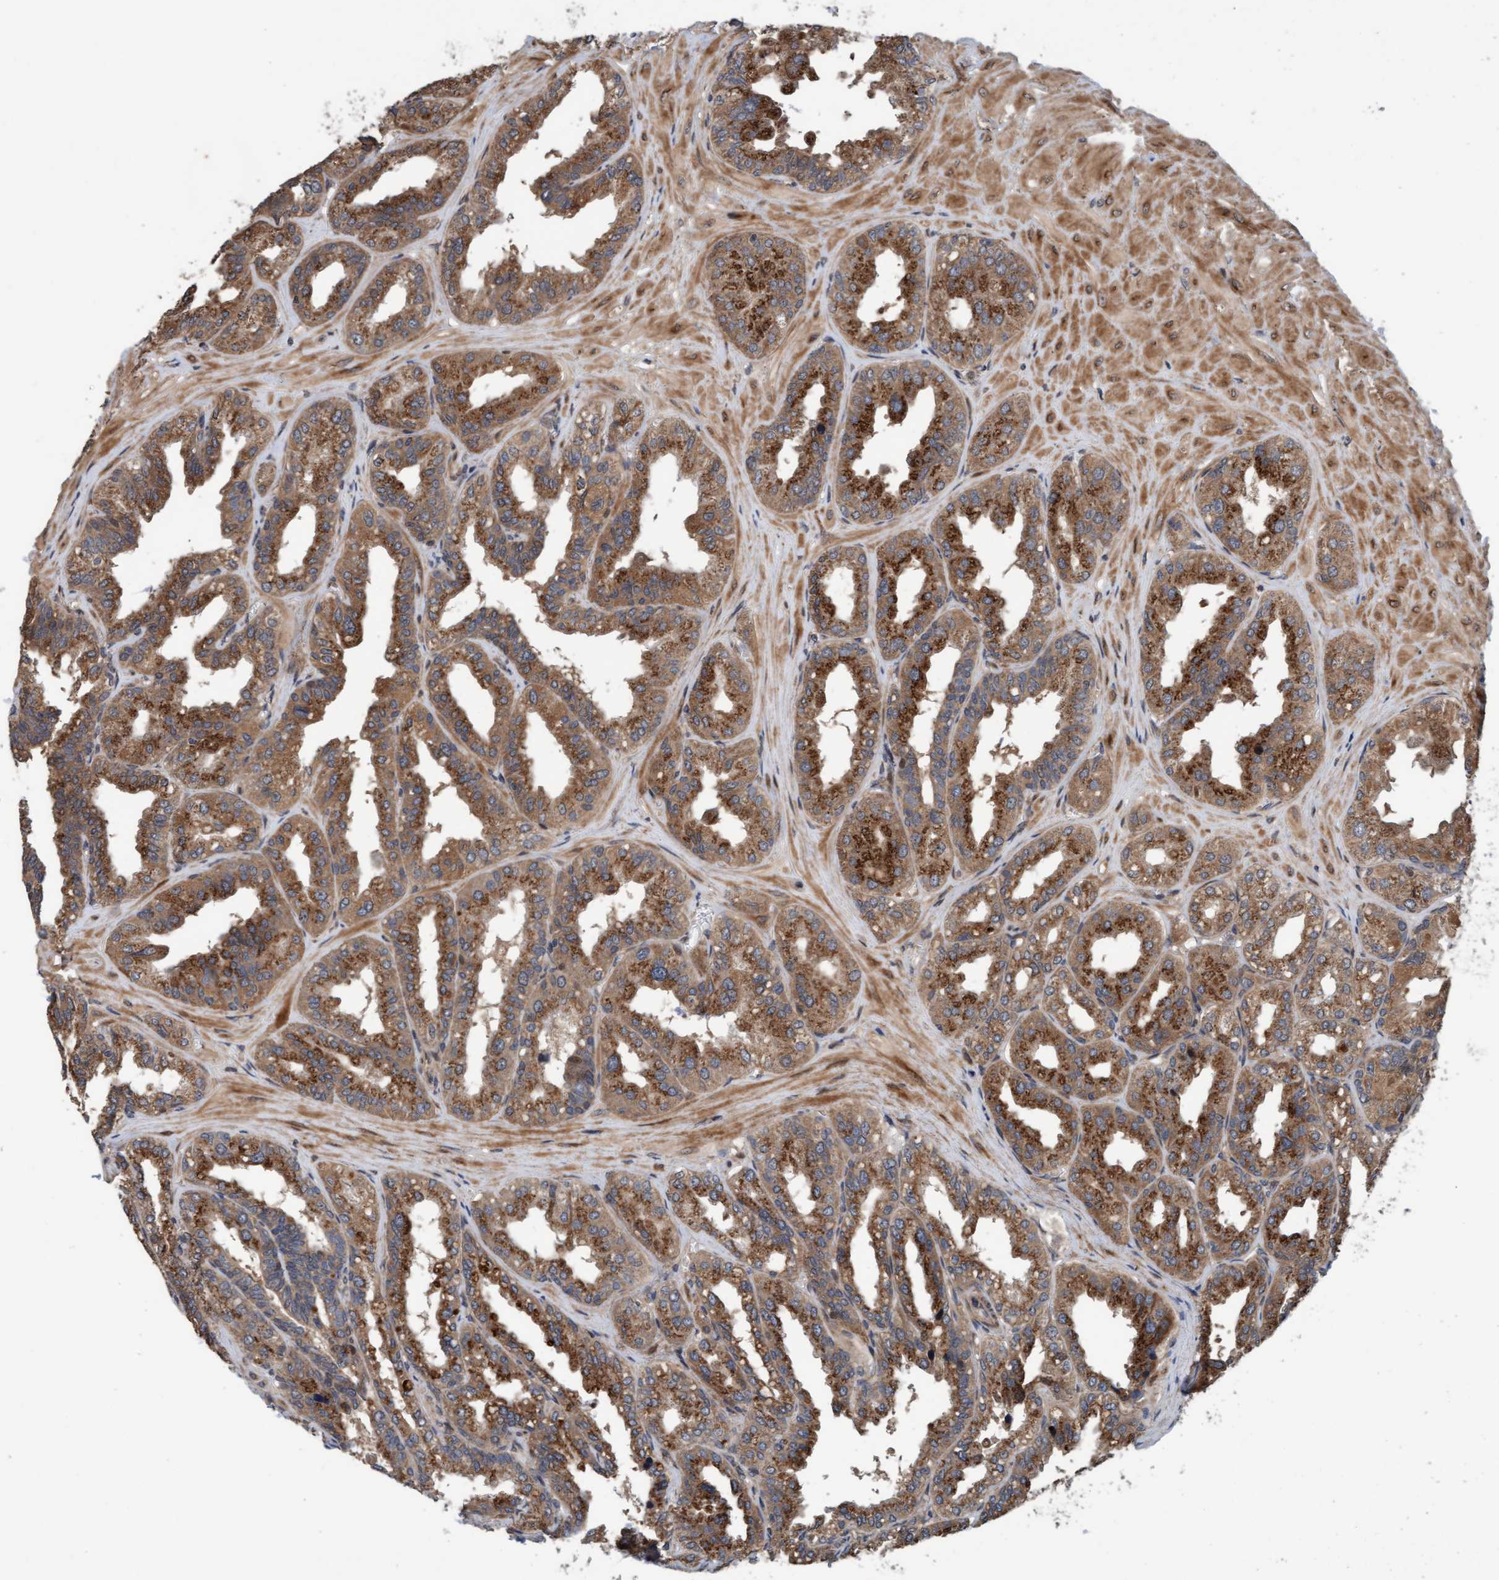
{"staining": {"intensity": "moderate", "quantity": ">75%", "location": "cytoplasmic/membranous"}, "tissue": "seminal vesicle", "cell_type": "Glandular cells", "image_type": "normal", "snomed": [{"axis": "morphology", "description": "Normal tissue, NOS"}, {"axis": "topography", "description": "Prostate"}, {"axis": "topography", "description": "Seminal veicle"}], "caption": "Human seminal vesicle stained with a brown dye demonstrates moderate cytoplasmic/membranous positive positivity in about >75% of glandular cells.", "gene": "MLXIP", "patient": {"sex": "male", "age": 51}}